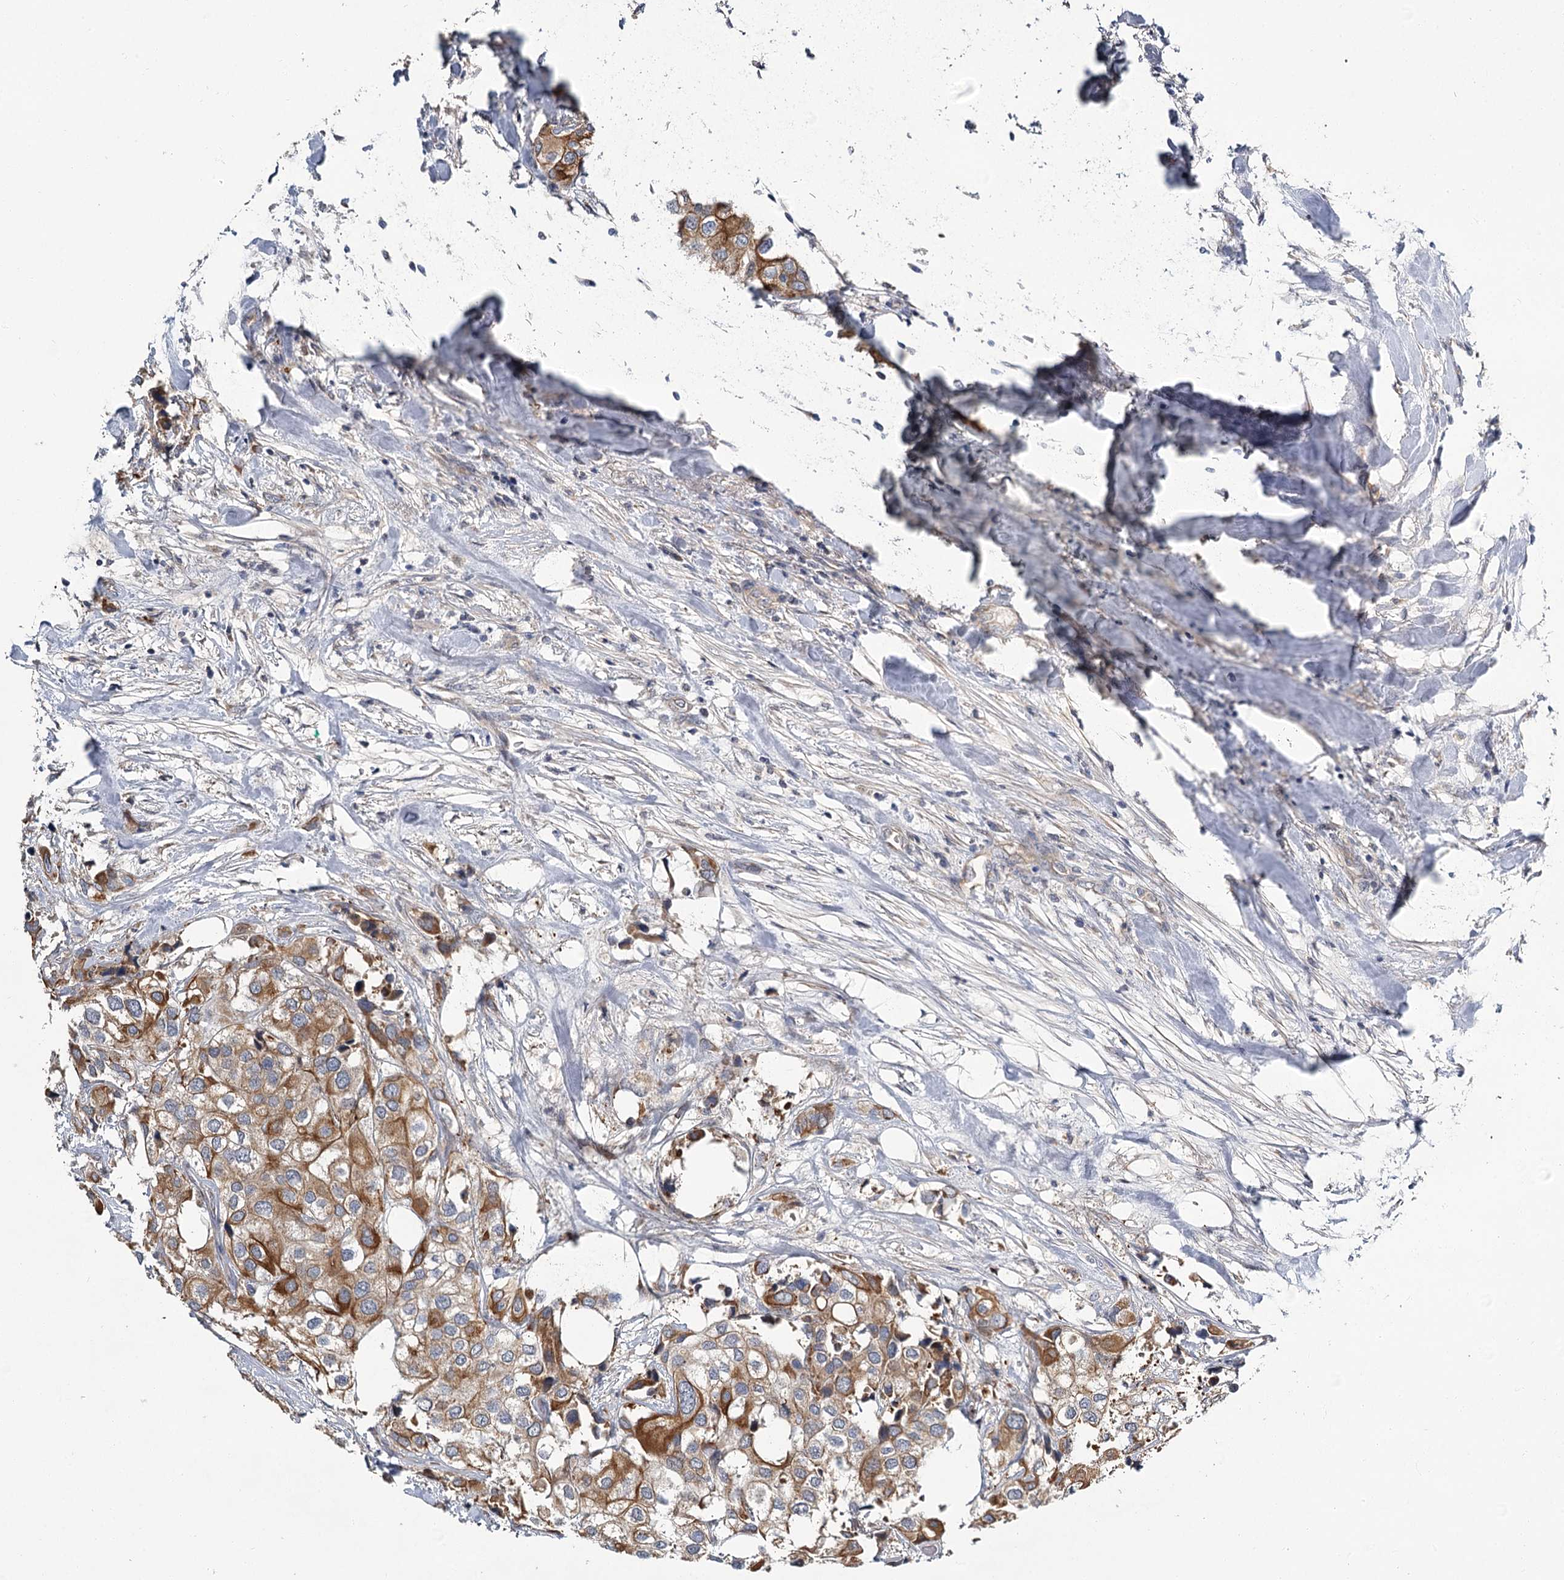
{"staining": {"intensity": "moderate", "quantity": ">75%", "location": "cytoplasmic/membranous"}, "tissue": "urothelial cancer", "cell_type": "Tumor cells", "image_type": "cancer", "snomed": [{"axis": "morphology", "description": "Urothelial carcinoma, High grade"}, {"axis": "topography", "description": "Urinary bladder"}], "caption": "Protein staining displays moderate cytoplasmic/membranous staining in about >75% of tumor cells in high-grade urothelial carcinoma.", "gene": "MFN1", "patient": {"sex": "male", "age": 64}}